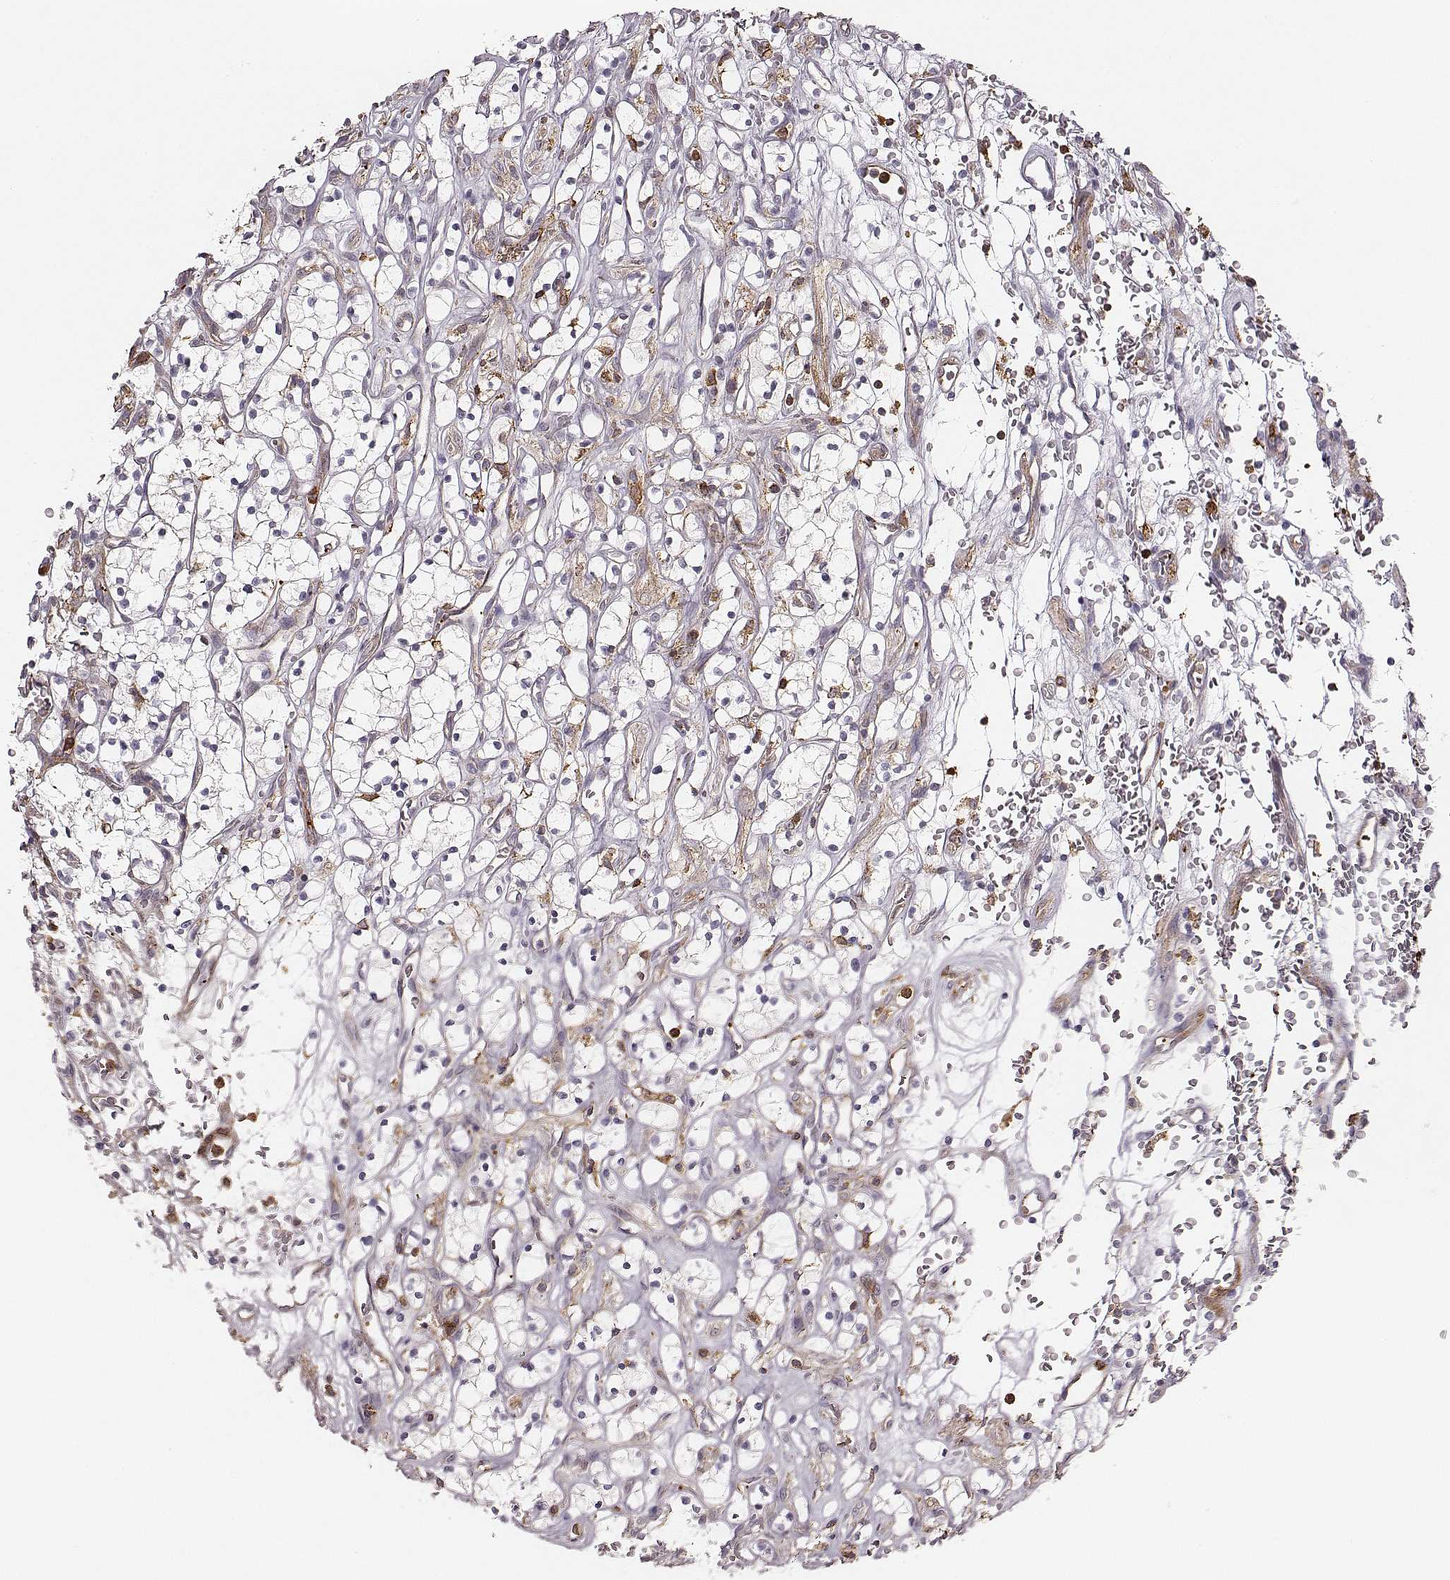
{"staining": {"intensity": "moderate", "quantity": "<25%", "location": "cytoplasmic/membranous"}, "tissue": "renal cancer", "cell_type": "Tumor cells", "image_type": "cancer", "snomed": [{"axis": "morphology", "description": "Adenocarcinoma, NOS"}, {"axis": "topography", "description": "Kidney"}], "caption": "Immunohistochemistry (IHC) (DAB) staining of renal adenocarcinoma exhibits moderate cytoplasmic/membranous protein positivity in about <25% of tumor cells. Using DAB (3,3'-diaminobenzidine) (brown) and hematoxylin (blue) stains, captured at high magnification using brightfield microscopy.", "gene": "ZYX", "patient": {"sex": "female", "age": 64}}